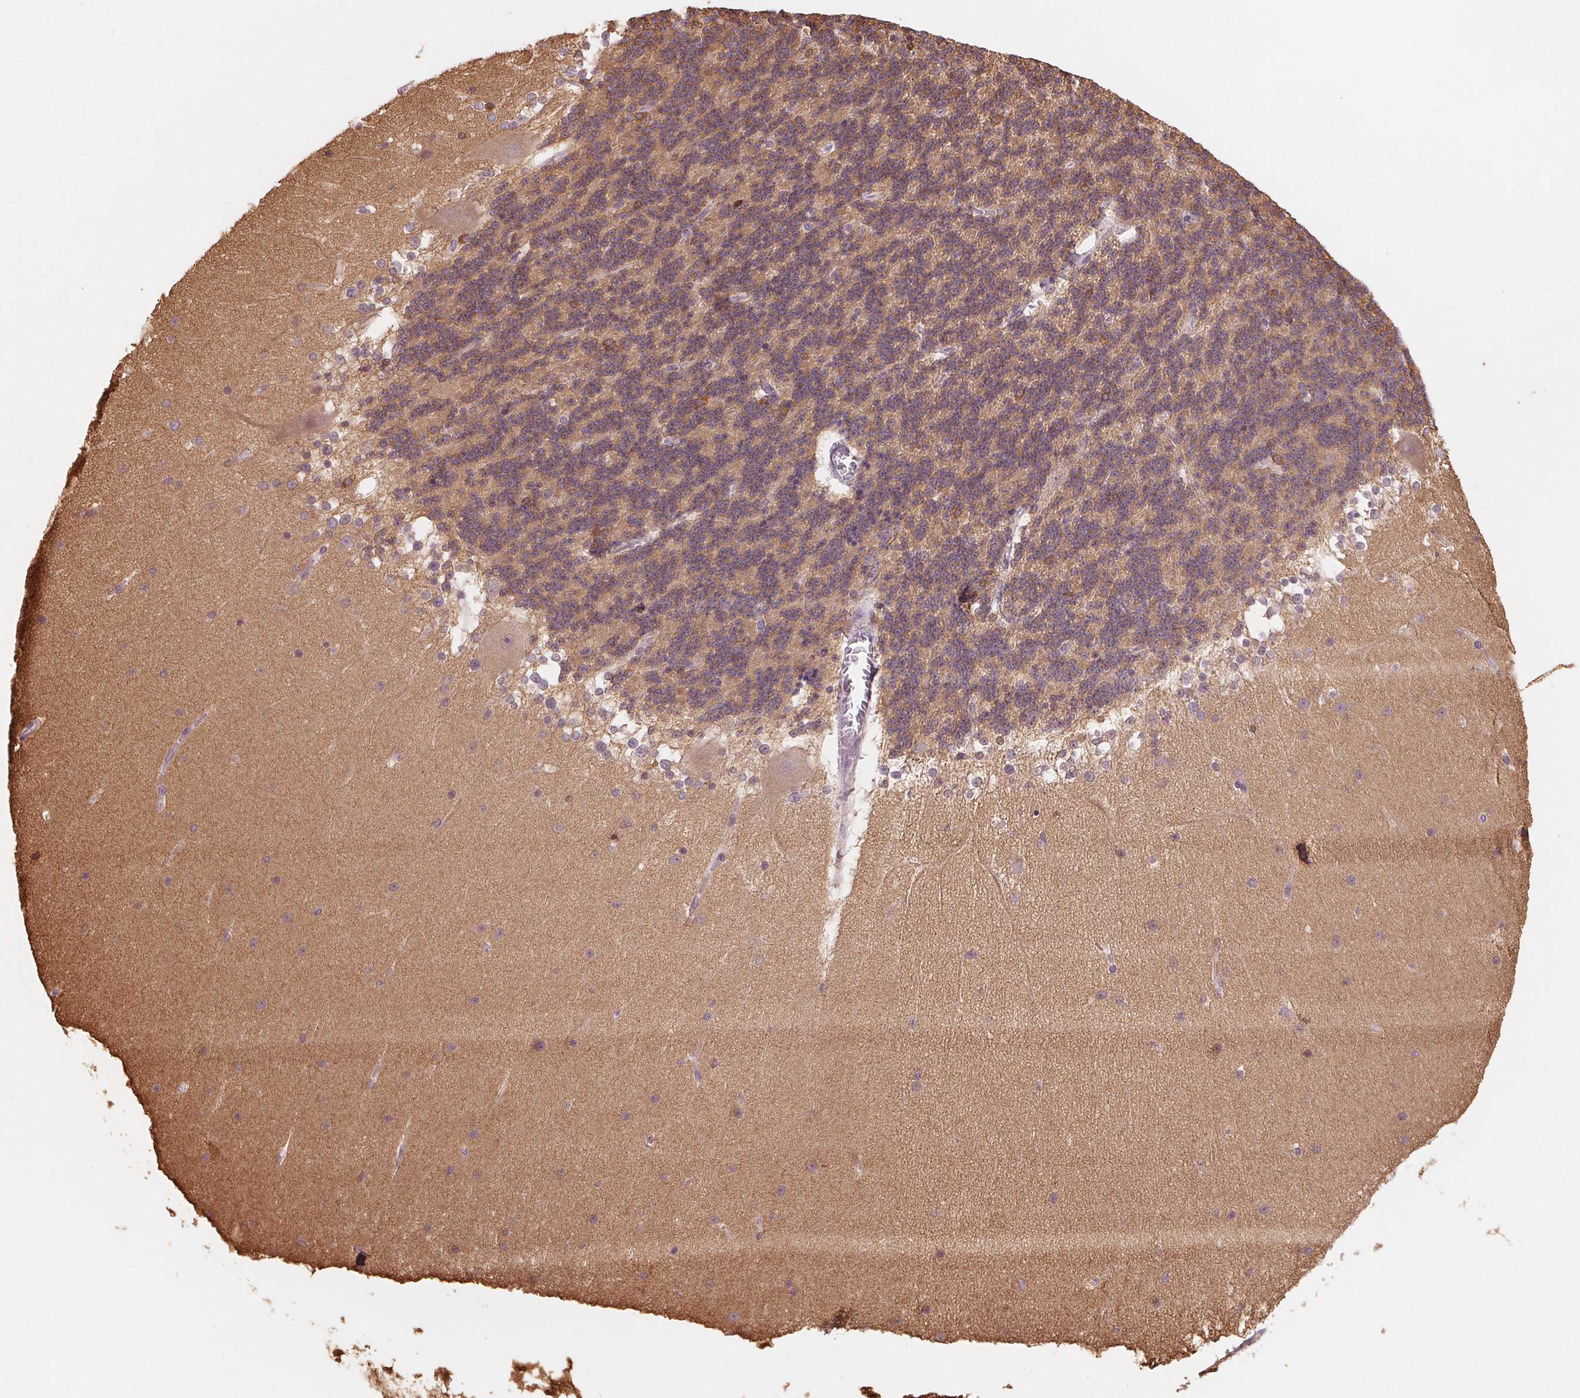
{"staining": {"intensity": "weak", "quantity": "<25%", "location": "cytoplasmic/membranous"}, "tissue": "cerebellum", "cell_type": "Cells in granular layer", "image_type": "normal", "snomed": [{"axis": "morphology", "description": "Normal tissue, NOS"}, {"axis": "topography", "description": "Cerebellum"}], "caption": "Cerebellum stained for a protein using immunohistochemistry (IHC) shows no positivity cells in granular layer.", "gene": "CFC1B", "patient": {"sex": "female", "age": 19}}